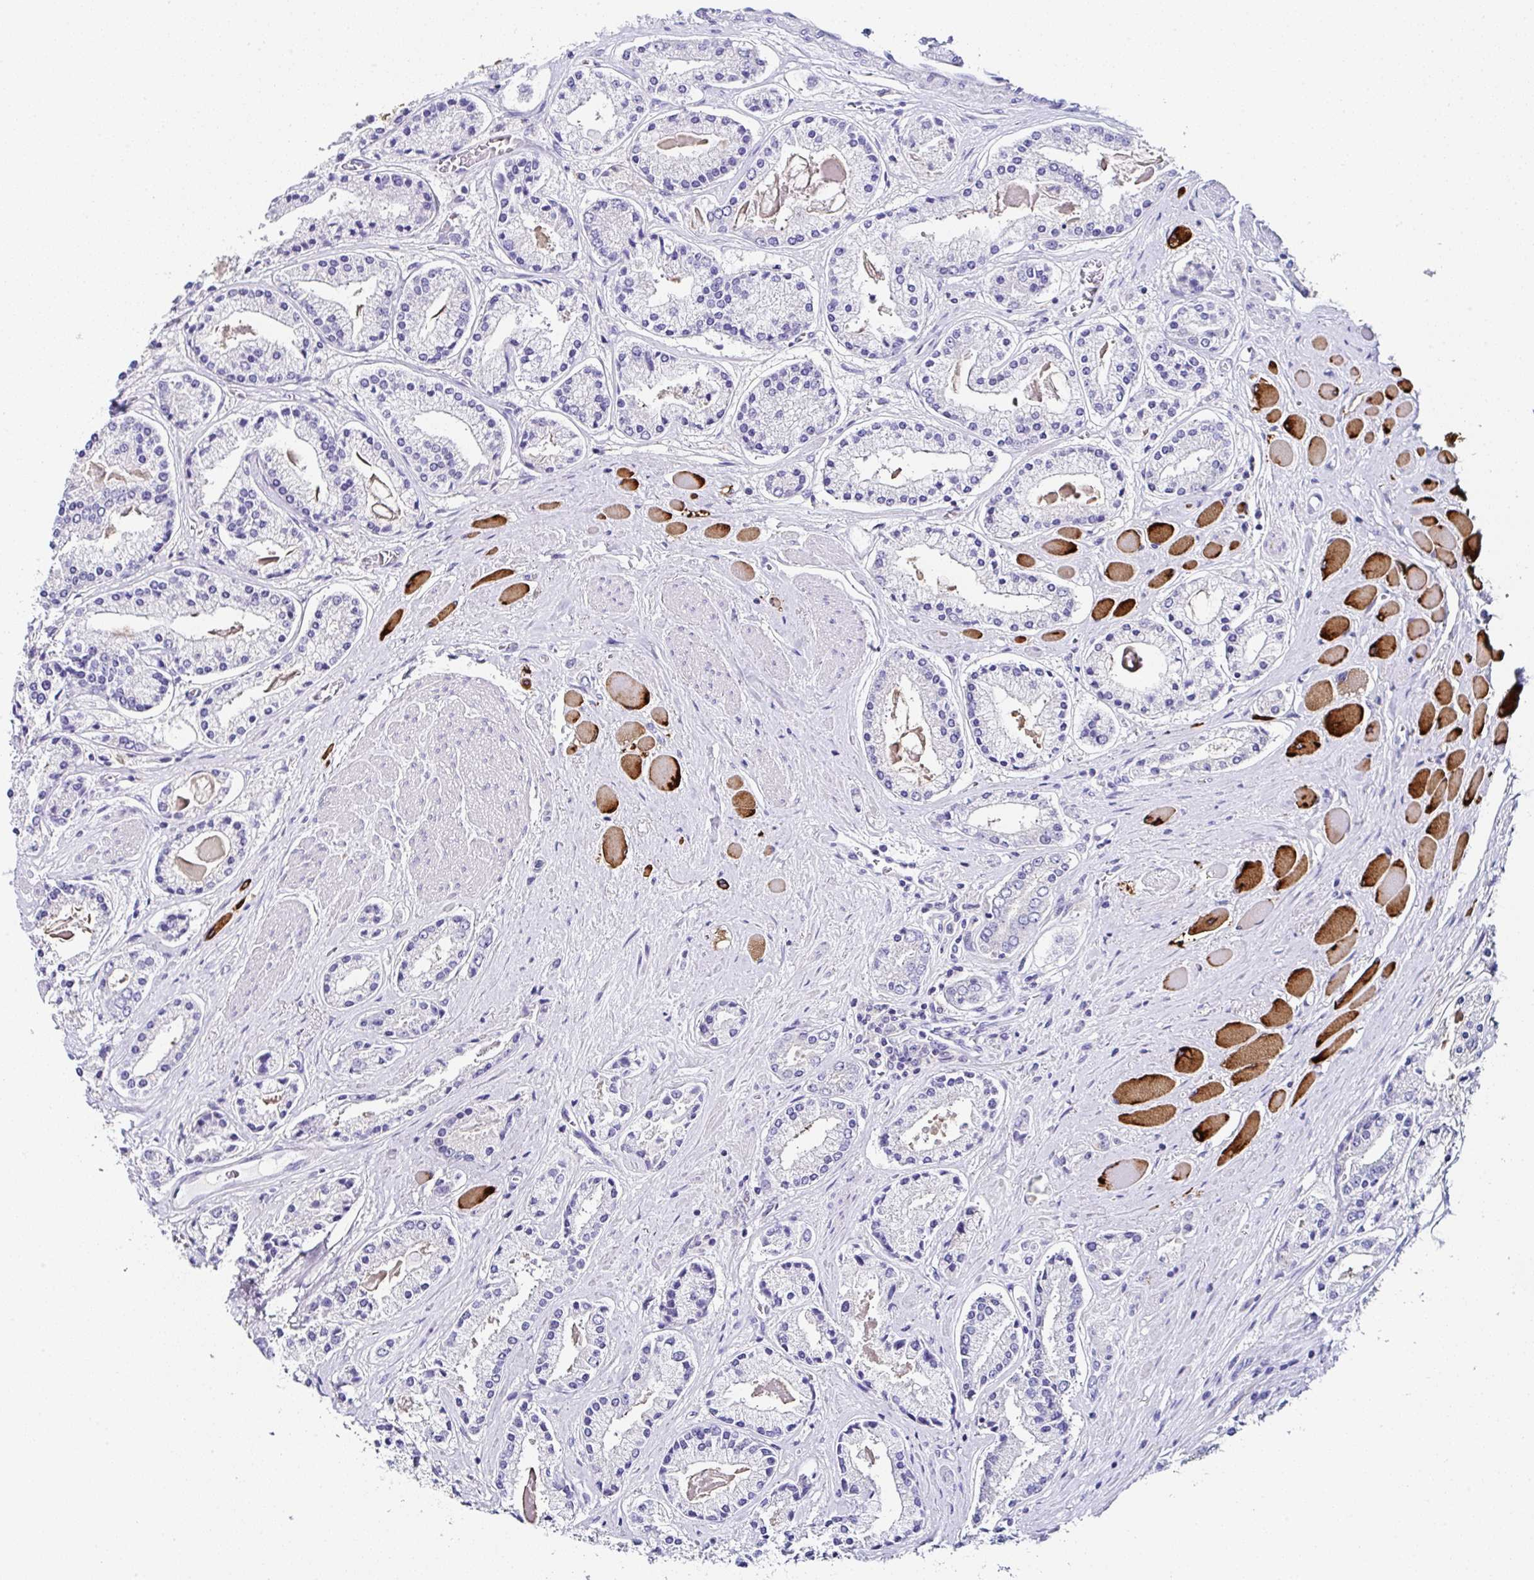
{"staining": {"intensity": "negative", "quantity": "none", "location": "none"}, "tissue": "prostate cancer", "cell_type": "Tumor cells", "image_type": "cancer", "snomed": [{"axis": "morphology", "description": "Adenocarcinoma, High grade"}, {"axis": "topography", "description": "Prostate"}], "caption": "This image is of prostate cancer stained with immunohistochemistry (IHC) to label a protein in brown with the nuclei are counter-stained blue. There is no expression in tumor cells.", "gene": "UGT3A1", "patient": {"sex": "male", "age": 67}}